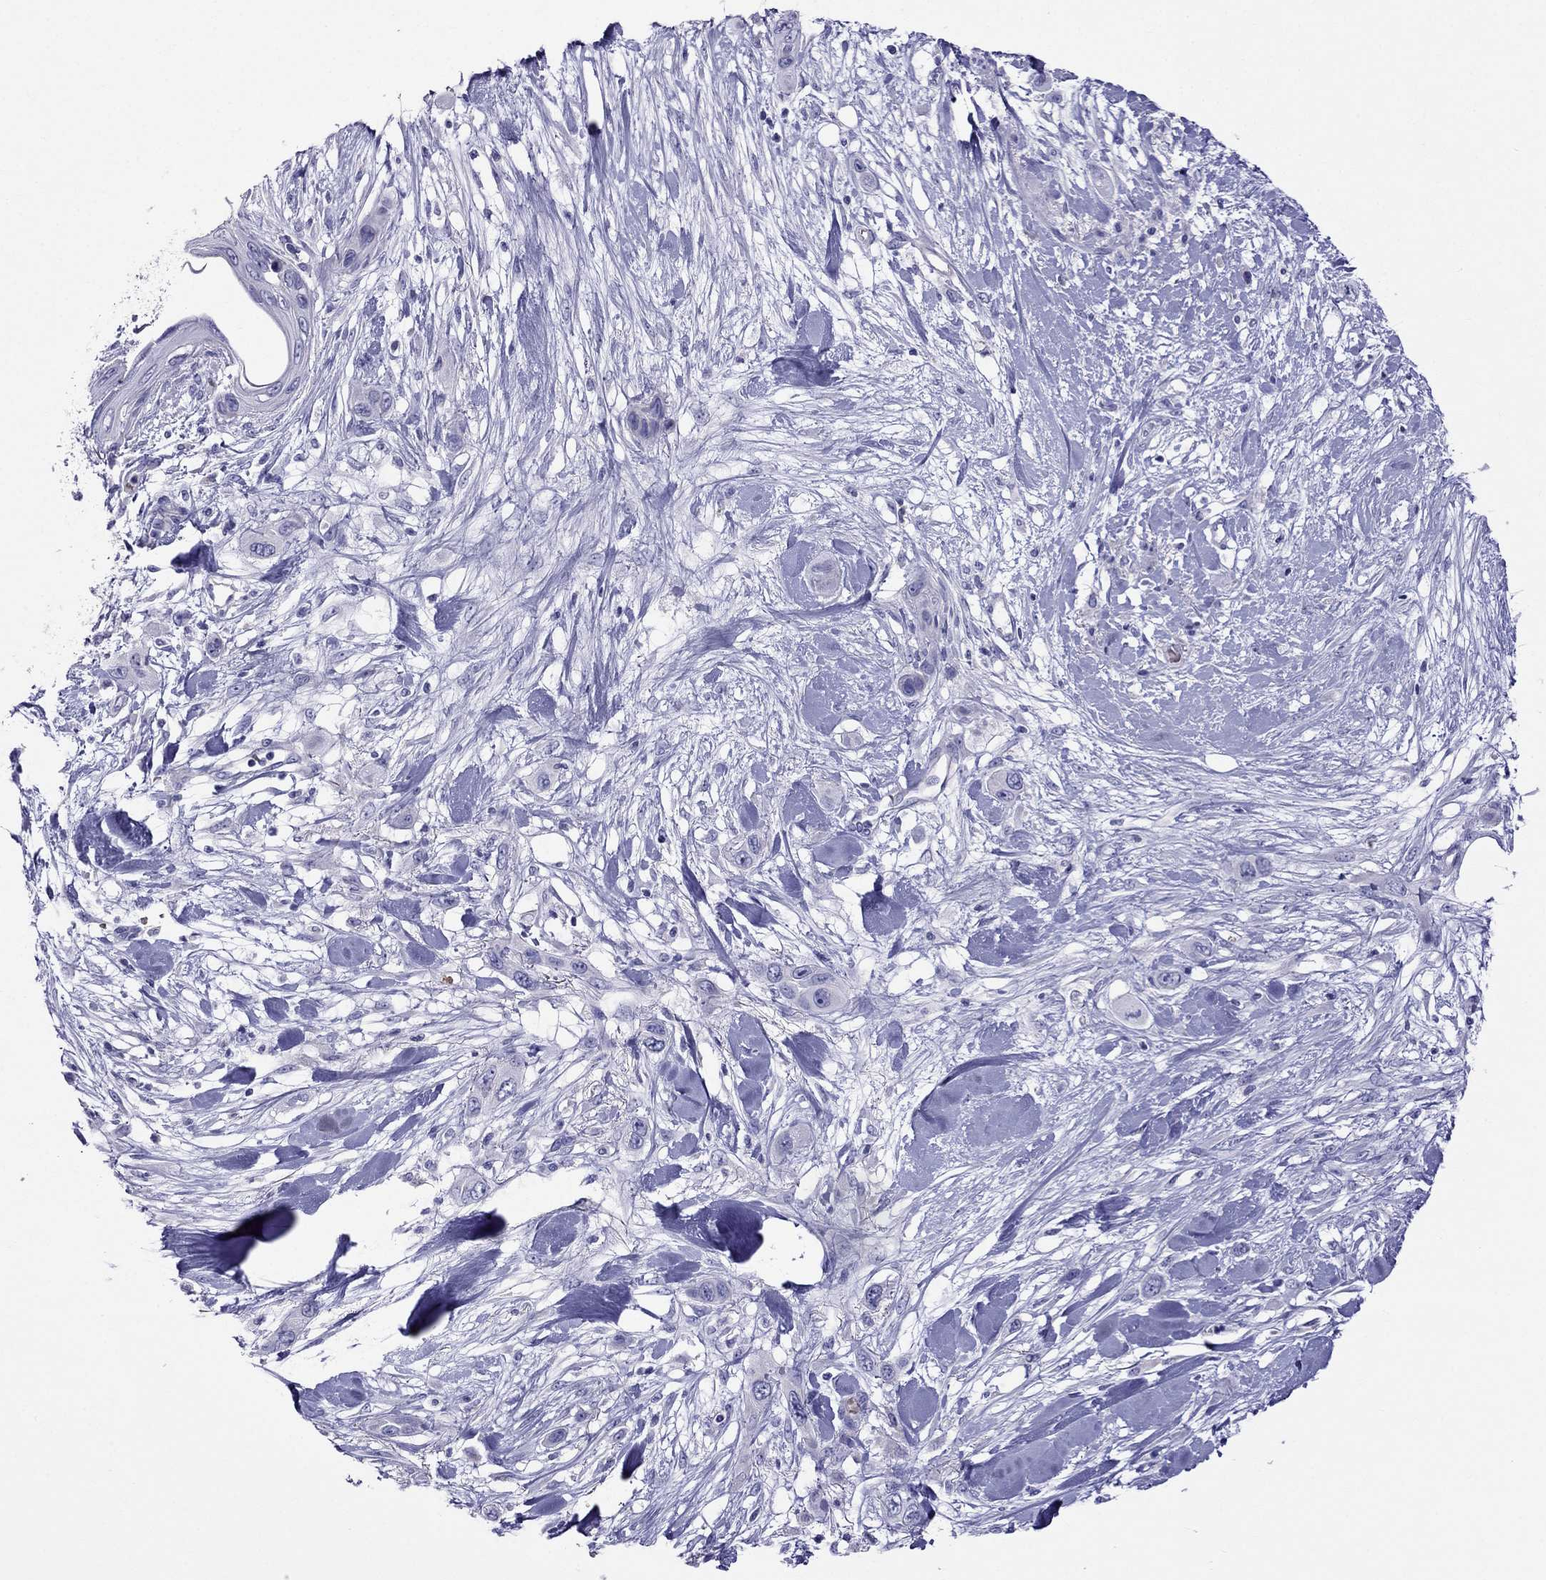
{"staining": {"intensity": "negative", "quantity": "none", "location": "none"}, "tissue": "skin cancer", "cell_type": "Tumor cells", "image_type": "cancer", "snomed": [{"axis": "morphology", "description": "Squamous cell carcinoma, NOS"}, {"axis": "topography", "description": "Skin"}], "caption": "Immunohistochemistry image of neoplastic tissue: skin cancer (squamous cell carcinoma) stained with DAB demonstrates no significant protein positivity in tumor cells. Nuclei are stained in blue.", "gene": "TDRD1", "patient": {"sex": "male", "age": 79}}